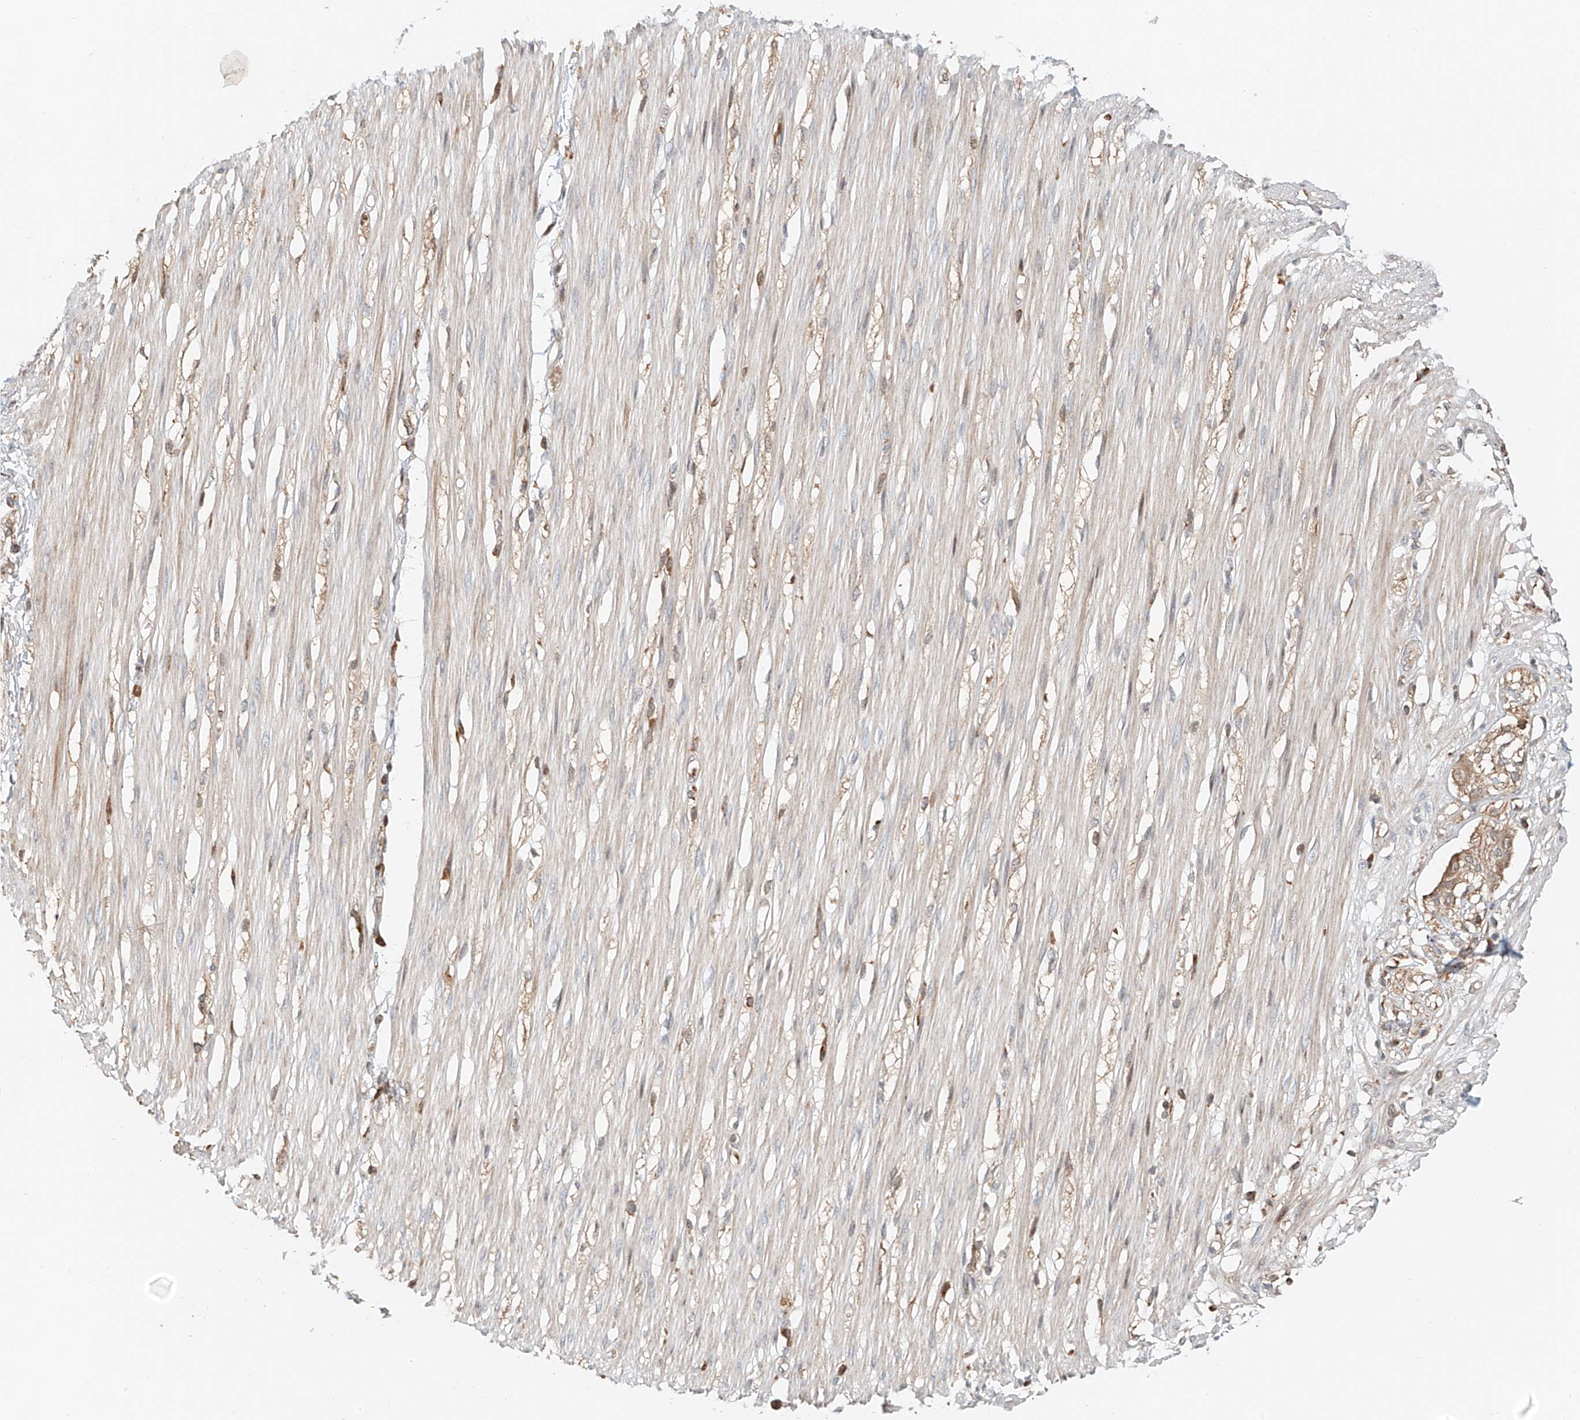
{"staining": {"intensity": "weak", "quantity": "25%-75%", "location": "cytoplasmic/membranous"}, "tissue": "smooth muscle", "cell_type": "Smooth muscle cells", "image_type": "normal", "snomed": [{"axis": "morphology", "description": "Normal tissue, NOS"}, {"axis": "morphology", "description": "Adenocarcinoma, NOS"}, {"axis": "topography", "description": "Colon"}, {"axis": "topography", "description": "Peripheral nerve tissue"}], "caption": "Human smooth muscle stained for a protein (brown) demonstrates weak cytoplasmic/membranous positive expression in approximately 25%-75% of smooth muscle cells.", "gene": "CEP162", "patient": {"sex": "male", "age": 14}}